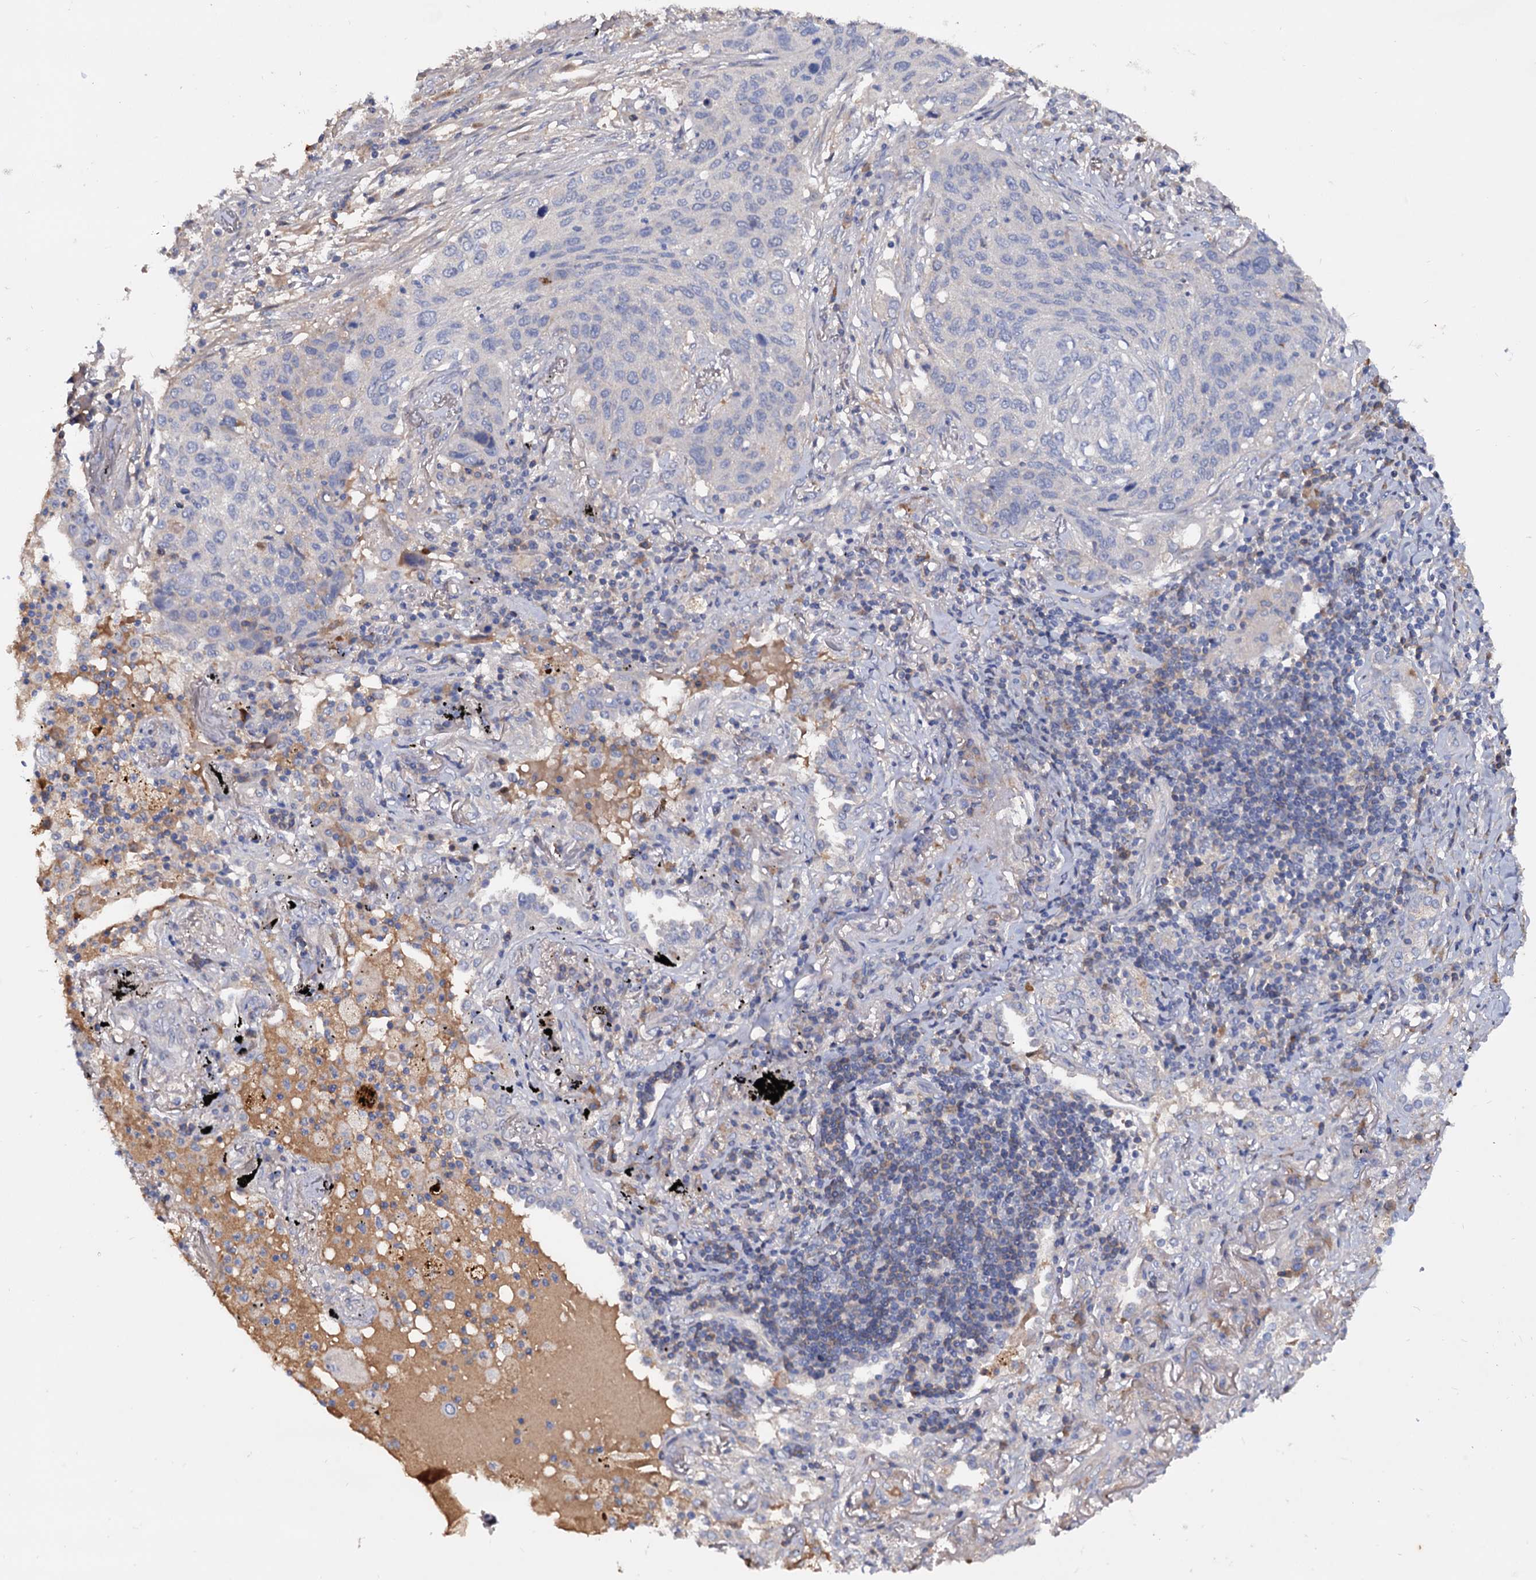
{"staining": {"intensity": "negative", "quantity": "none", "location": "none"}, "tissue": "lung cancer", "cell_type": "Tumor cells", "image_type": "cancer", "snomed": [{"axis": "morphology", "description": "Squamous cell carcinoma, NOS"}, {"axis": "topography", "description": "Lung"}], "caption": "IHC histopathology image of human lung squamous cell carcinoma stained for a protein (brown), which exhibits no staining in tumor cells.", "gene": "NPAS4", "patient": {"sex": "female", "age": 63}}